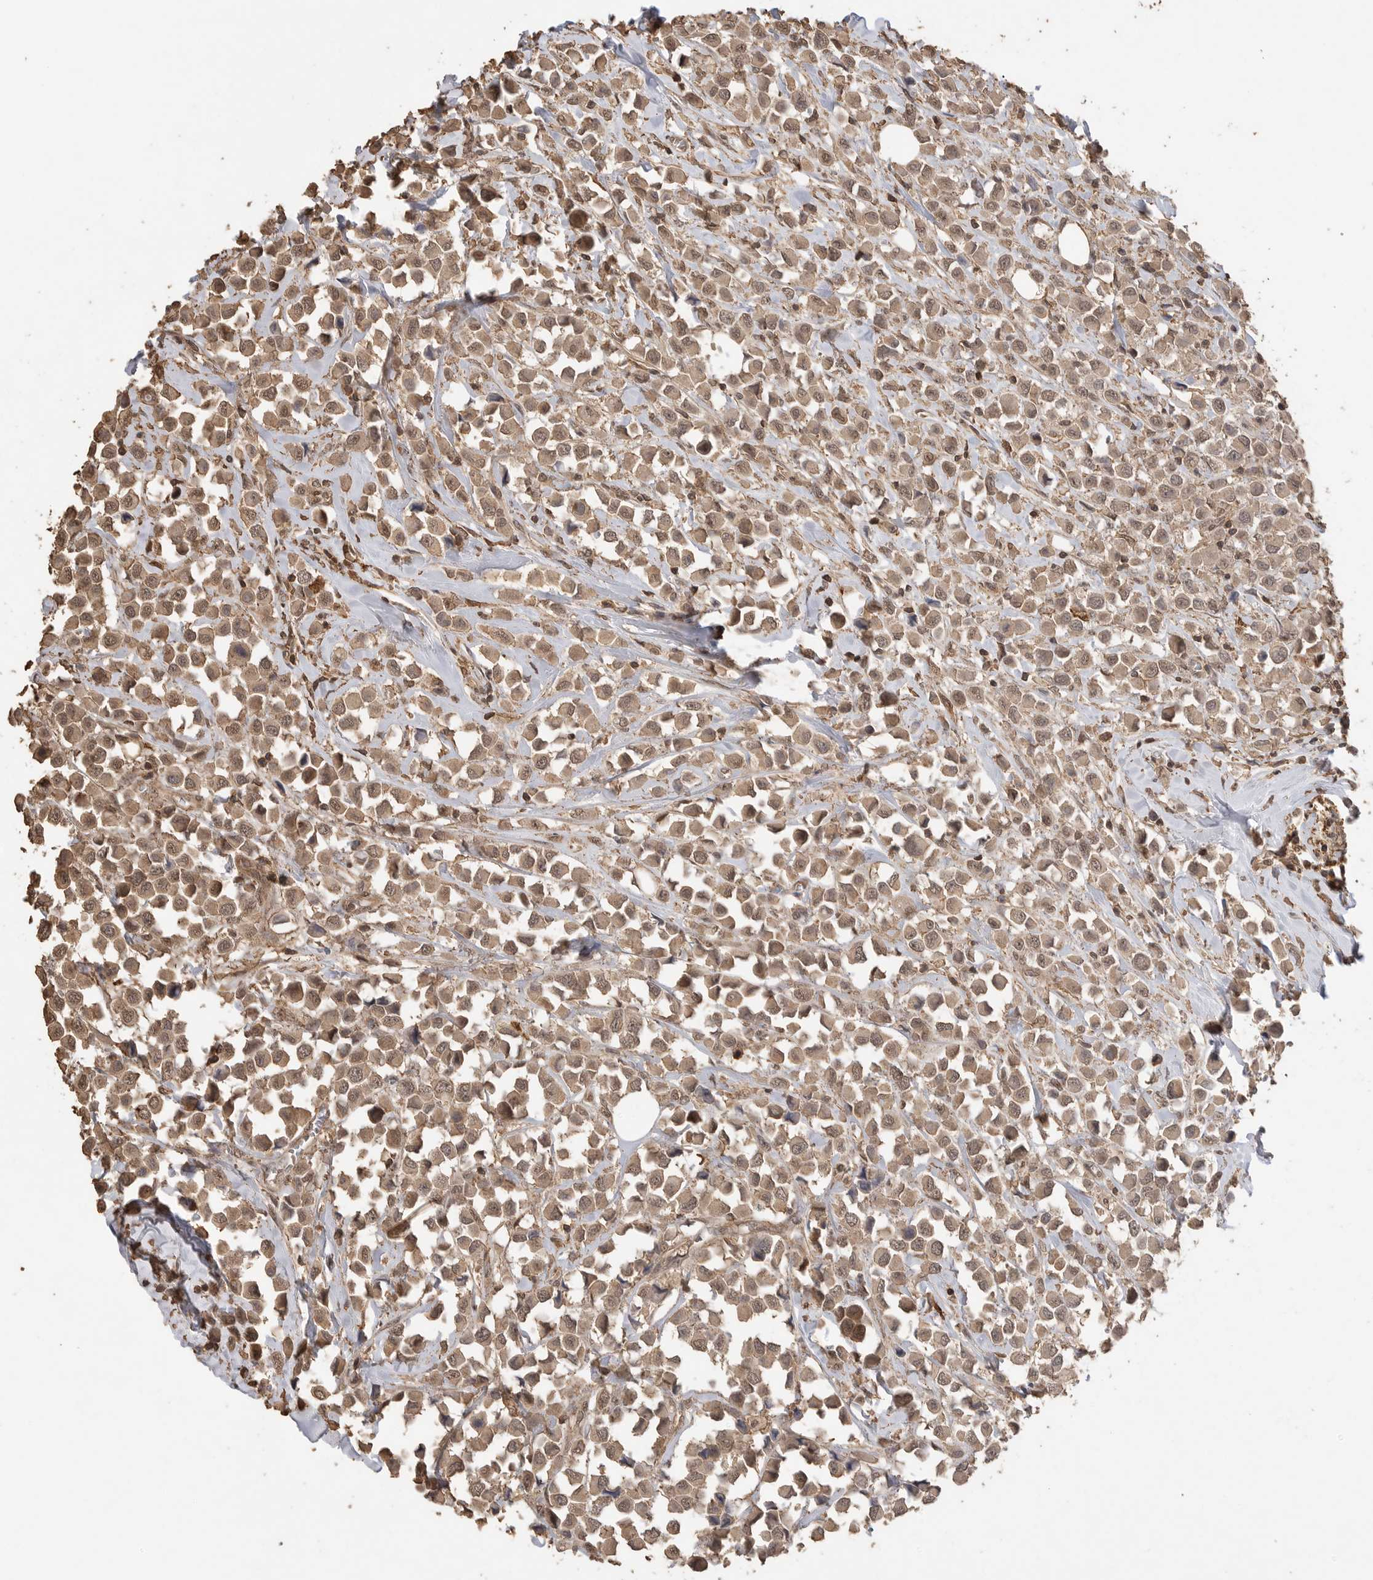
{"staining": {"intensity": "moderate", "quantity": ">75%", "location": "nuclear"}, "tissue": "breast cancer", "cell_type": "Tumor cells", "image_type": "cancer", "snomed": [{"axis": "morphology", "description": "Duct carcinoma"}, {"axis": "topography", "description": "Breast"}], "caption": "An immunohistochemistry (IHC) image of tumor tissue is shown. Protein staining in brown labels moderate nuclear positivity in breast cancer within tumor cells. (DAB (3,3'-diaminobenzidine) IHC with brightfield microscopy, high magnification).", "gene": "MAP2K1", "patient": {"sex": "female", "age": 61}}